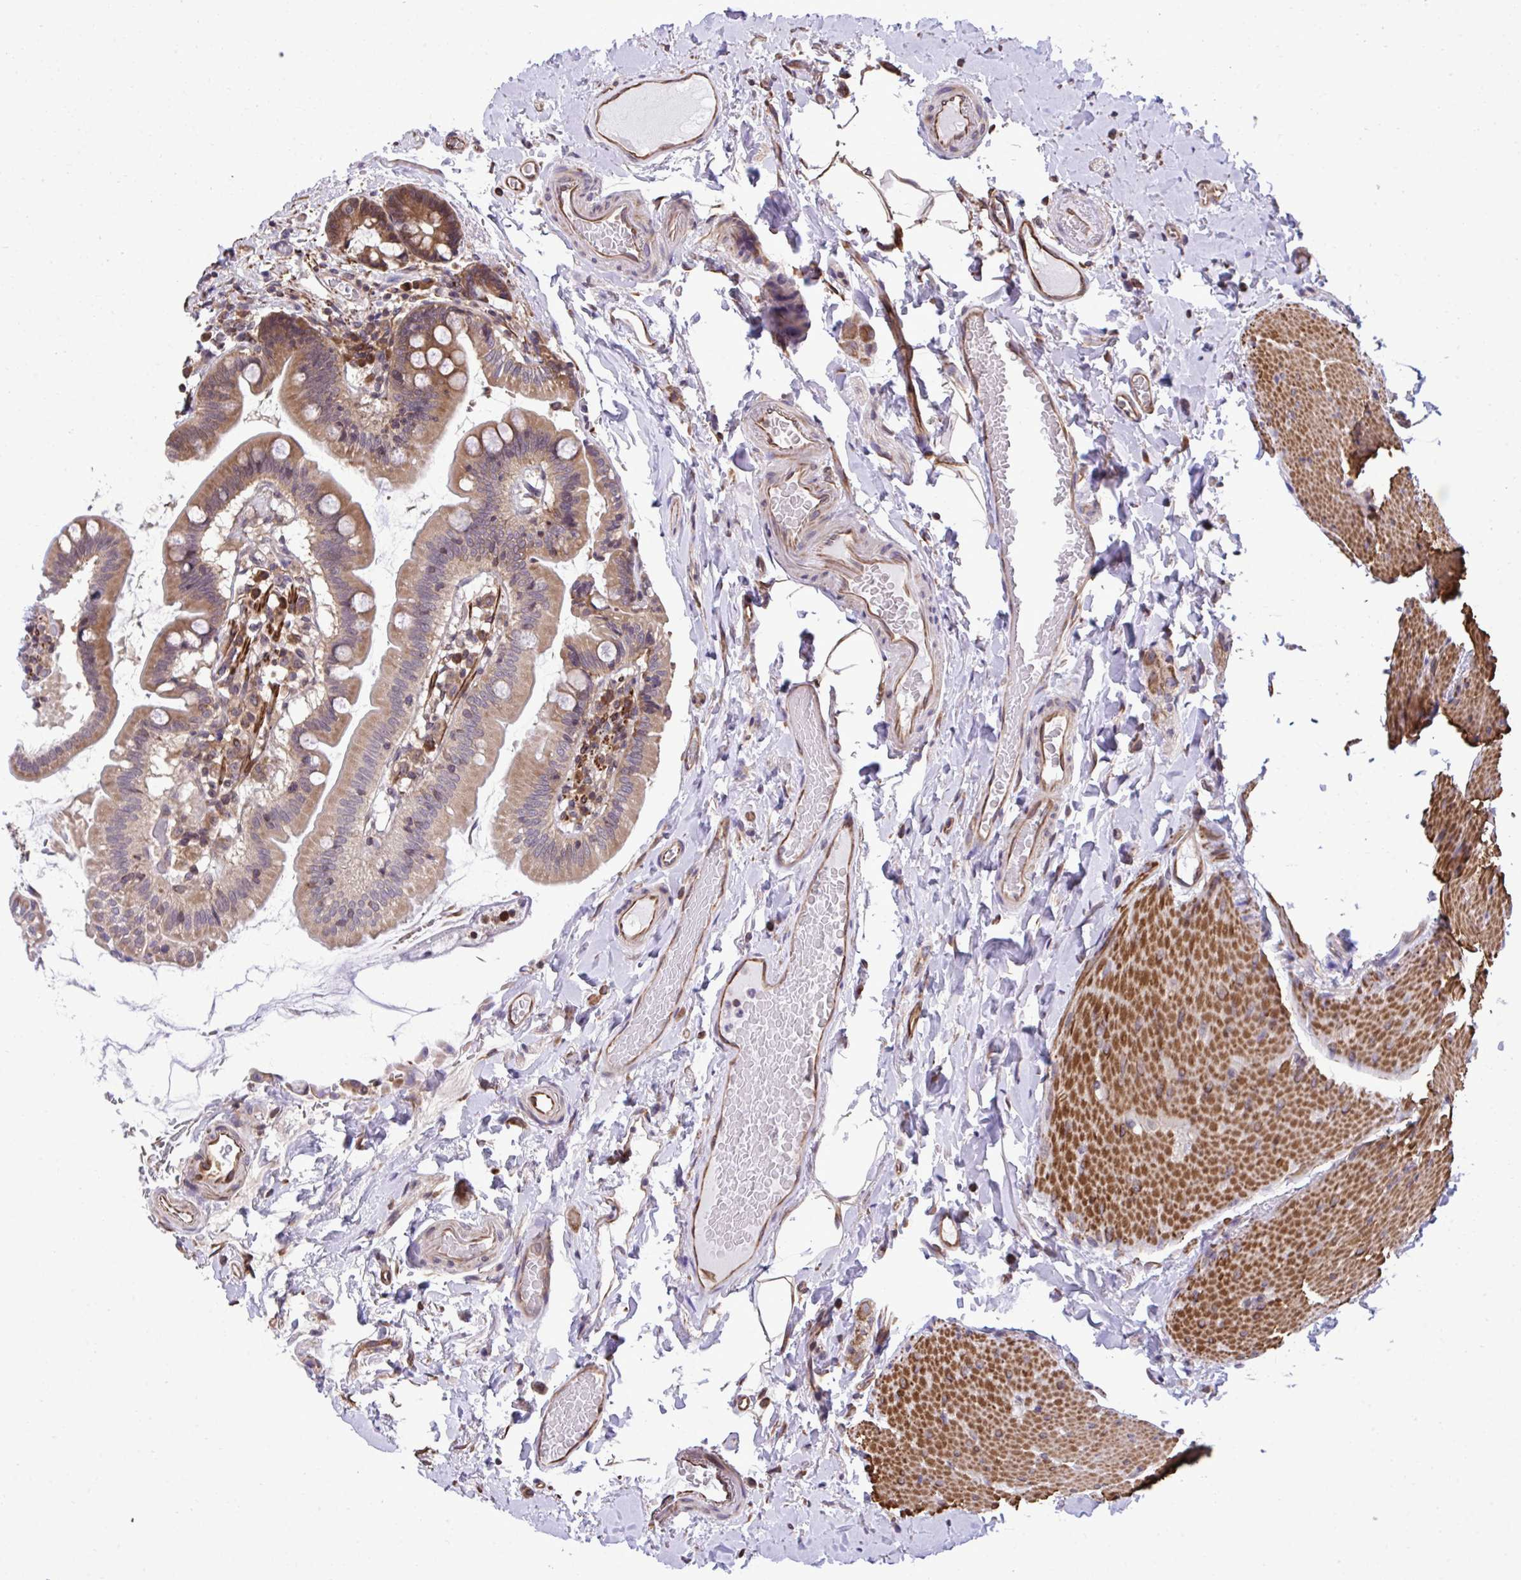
{"staining": {"intensity": "moderate", "quantity": ">75%", "location": "cytoplasmic/membranous"}, "tissue": "small intestine", "cell_type": "Glandular cells", "image_type": "normal", "snomed": [{"axis": "morphology", "description": "Normal tissue, NOS"}, {"axis": "topography", "description": "Small intestine"}], "caption": "Immunohistochemistry (DAB) staining of normal small intestine shows moderate cytoplasmic/membranous protein positivity in about >75% of glandular cells.", "gene": "RPS15", "patient": {"sex": "female", "age": 64}}